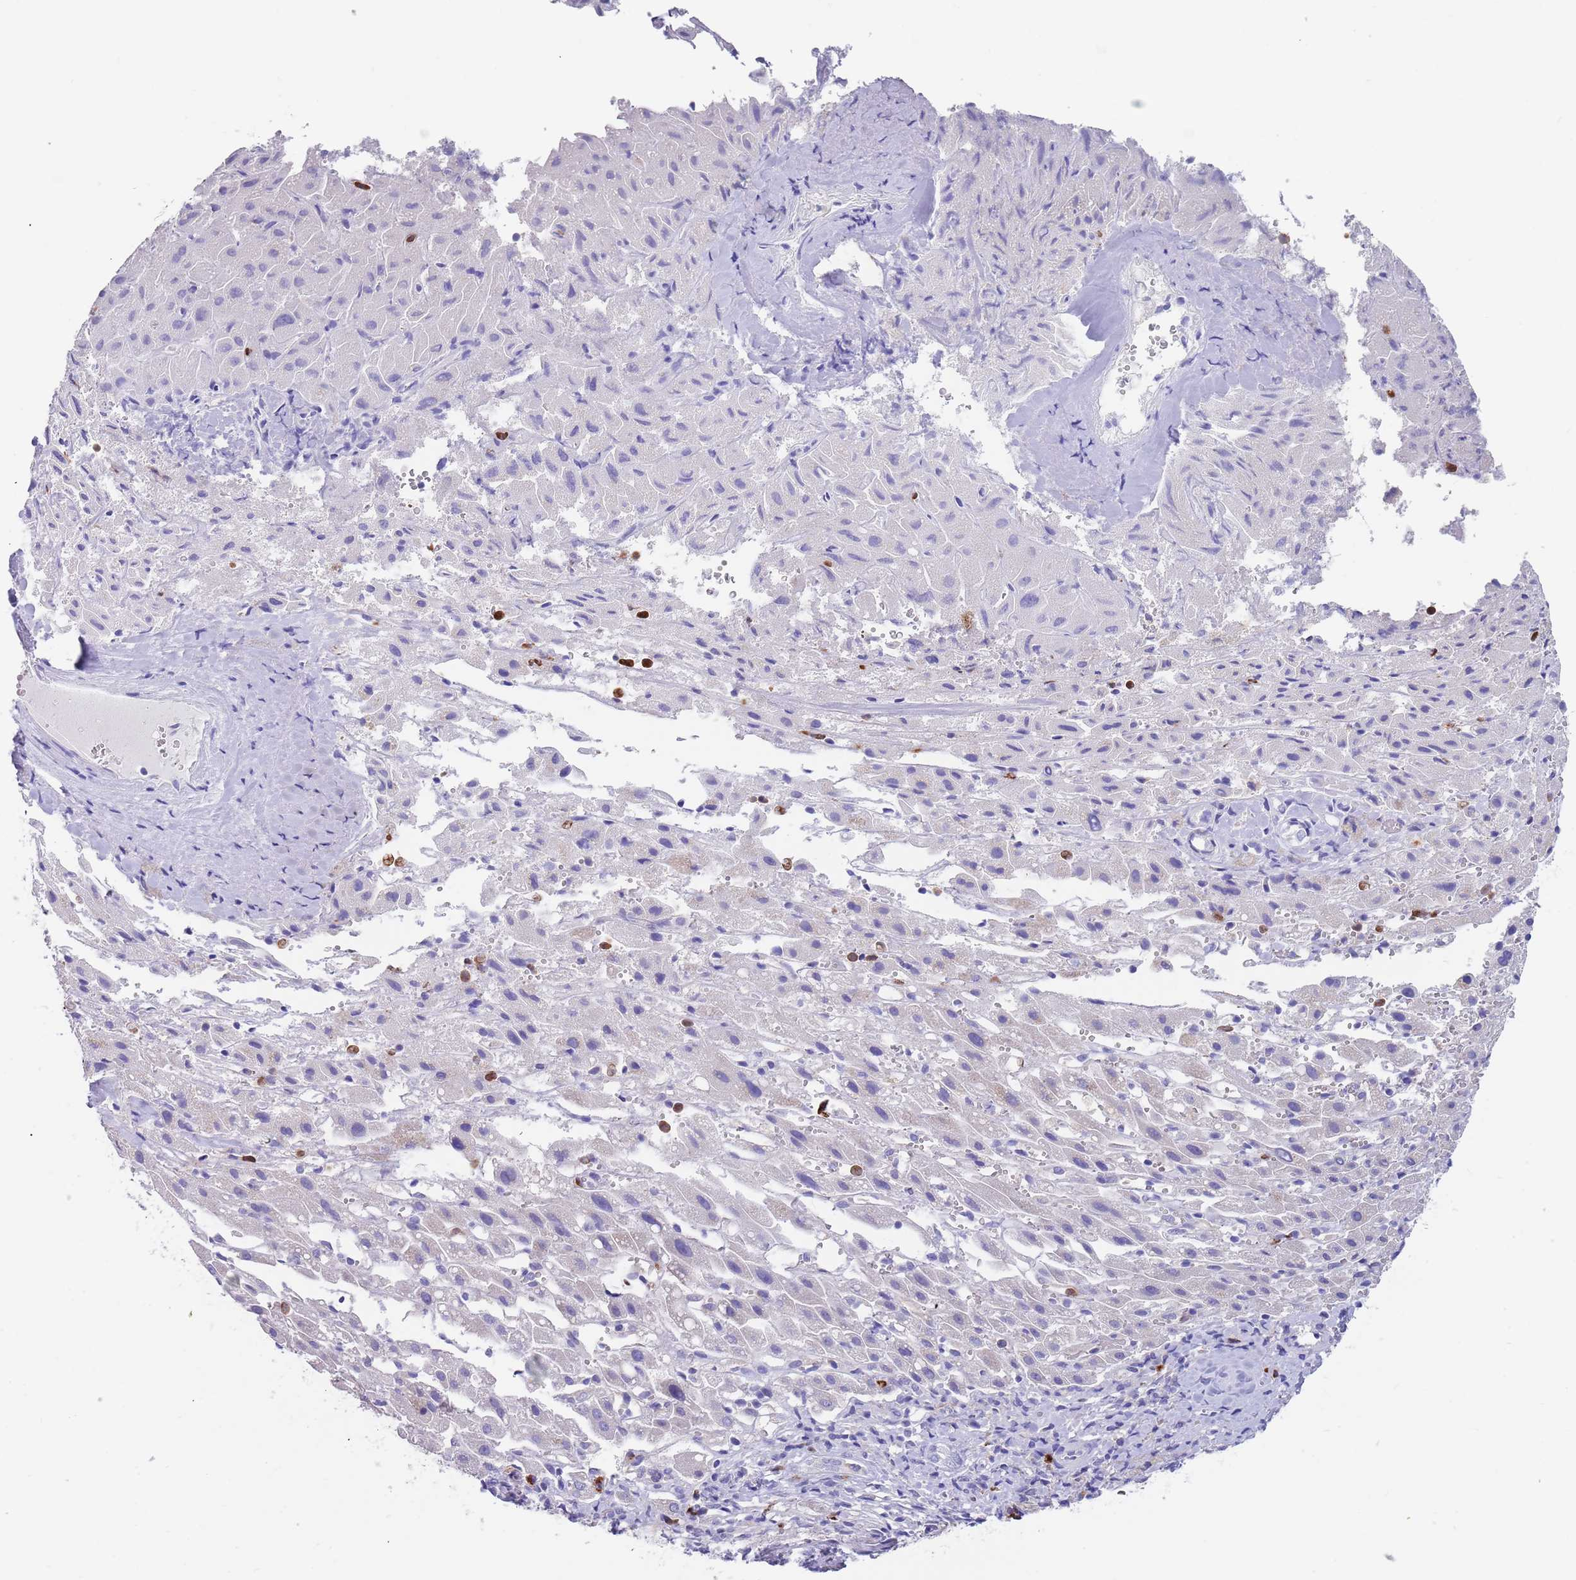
{"staining": {"intensity": "weak", "quantity": "<25%", "location": "cytoplasmic/membranous"}, "tissue": "liver cancer", "cell_type": "Tumor cells", "image_type": "cancer", "snomed": [{"axis": "morphology", "description": "Carcinoma, Hepatocellular, NOS"}, {"axis": "topography", "description": "Liver"}], "caption": "Micrograph shows no protein staining in tumor cells of liver hepatocellular carcinoma tissue.", "gene": "TYW1", "patient": {"sex": "female", "age": 58}}